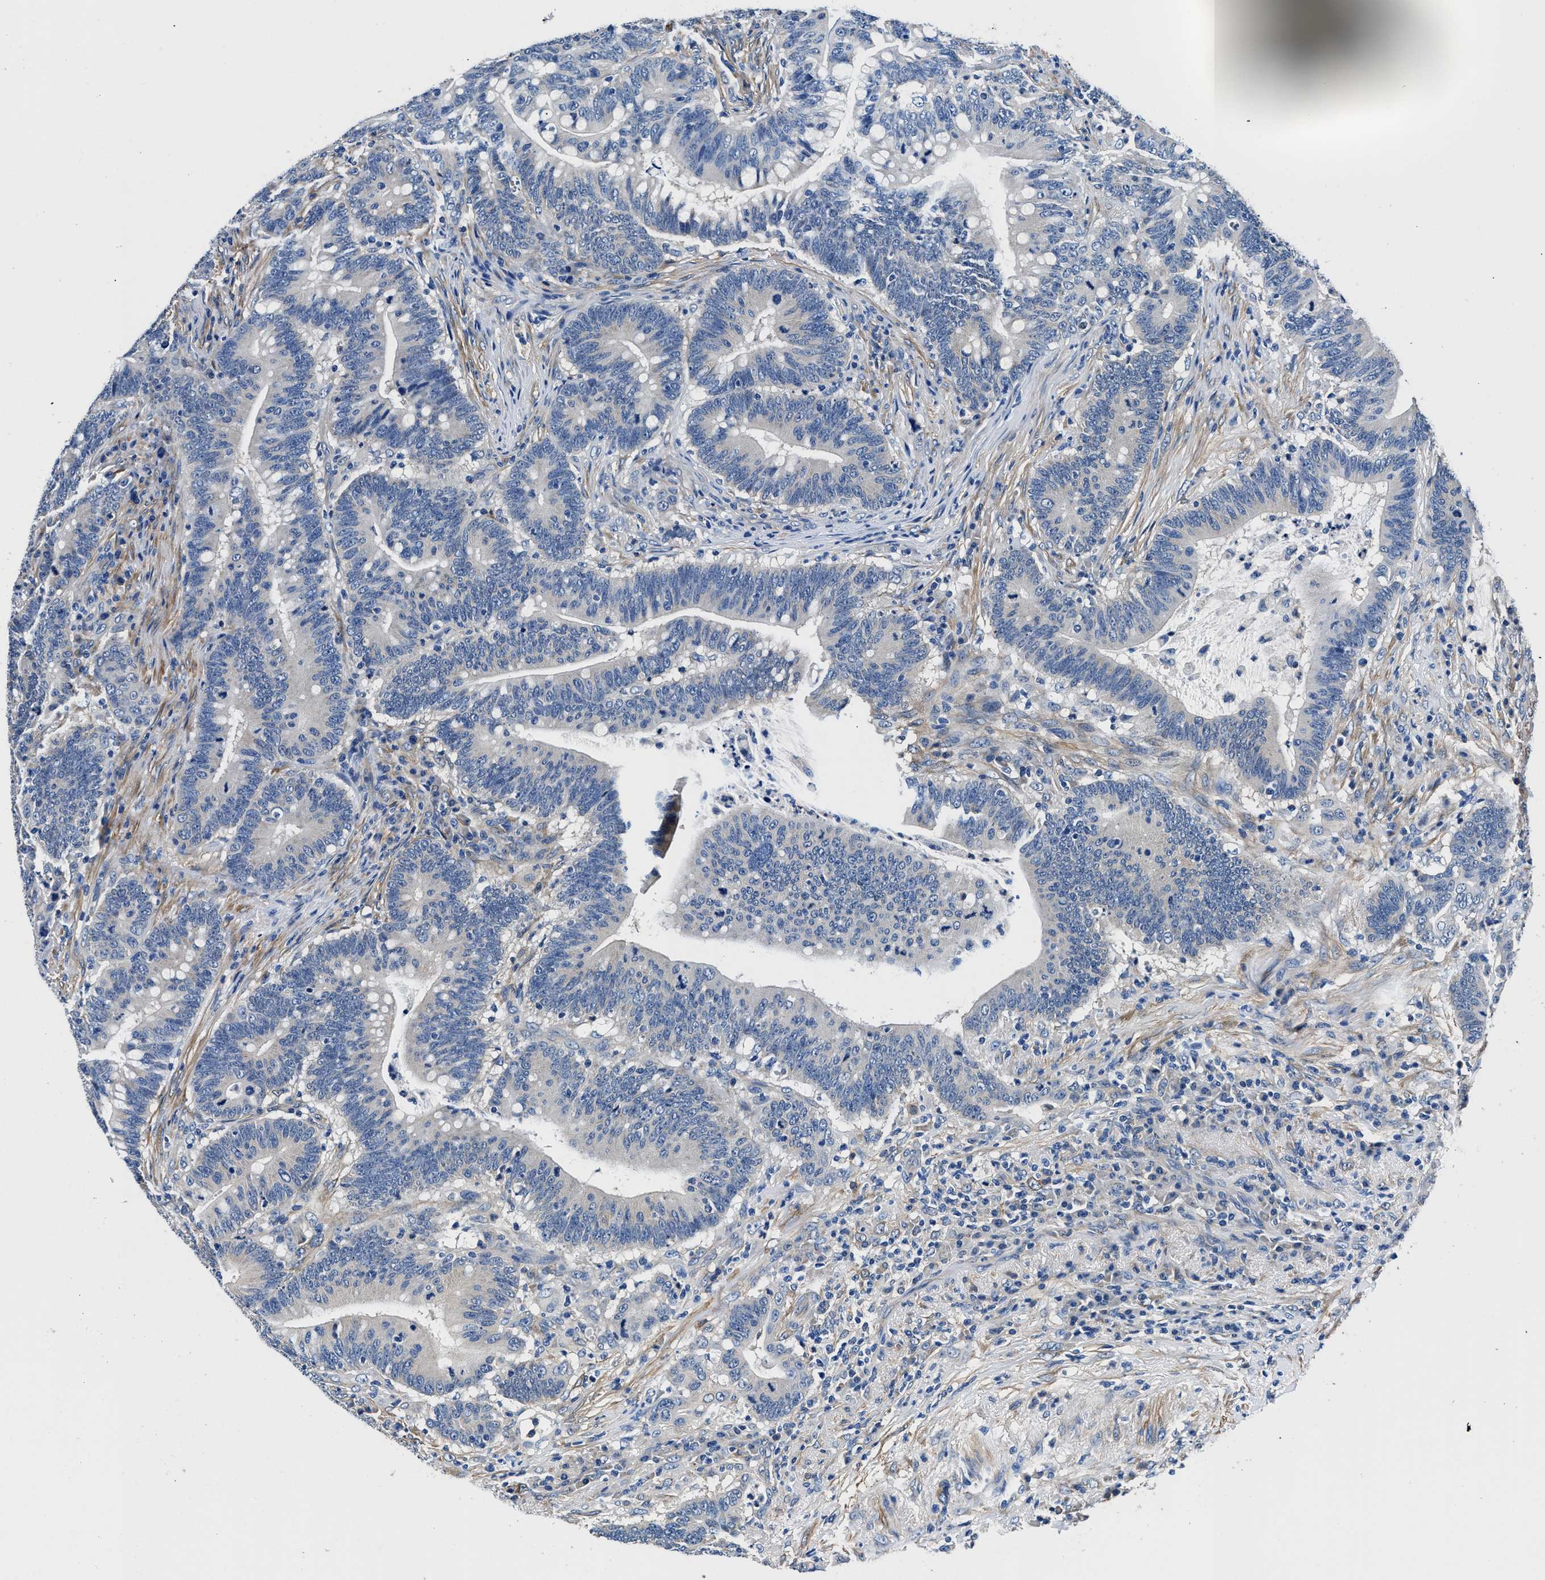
{"staining": {"intensity": "negative", "quantity": "none", "location": "none"}, "tissue": "colorectal cancer", "cell_type": "Tumor cells", "image_type": "cancer", "snomed": [{"axis": "morphology", "description": "Normal tissue, NOS"}, {"axis": "morphology", "description": "Adenocarcinoma, NOS"}, {"axis": "topography", "description": "Colon"}], "caption": "DAB (3,3'-diaminobenzidine) immunohistochemical staining of adenocarcinoma (colorectal) reveals no significant staining in tumor cells.", "gene": "NEU1", "patient": {"sex": "female", "age": 66}}